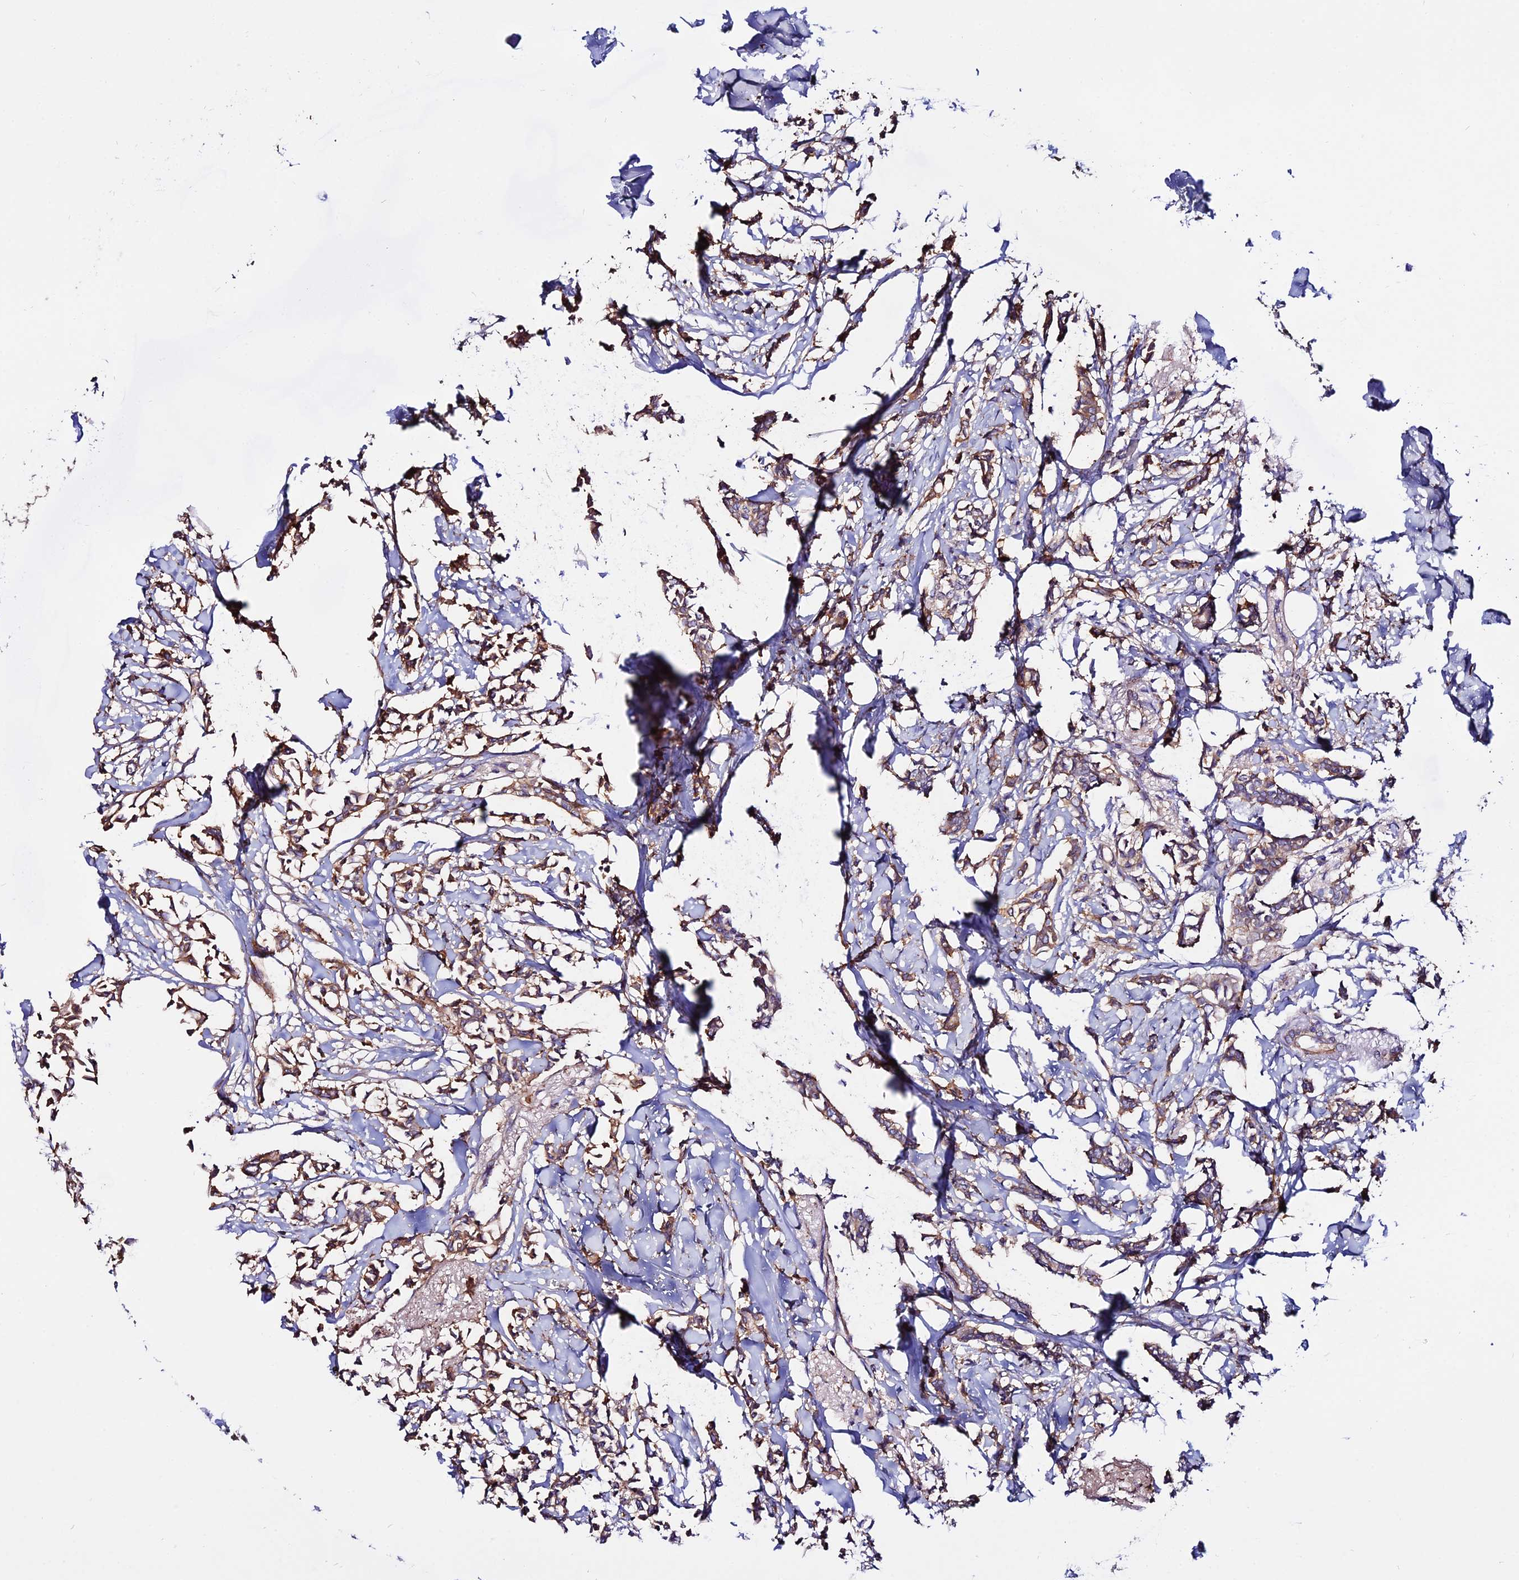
{"staining": {"intensity": "moderate", "quantity": ">75%", "location": "cytoplasmic/membranous"}, "tissue": "breast cancer", "cell_type": "Tumor cells", "image_type": "cancer", "snomed": [{"axis": "morphology", "description": "Duct carcinoma"}, {"axis": "topography", "description": "Breast"}], "caption": "A photomicrograph of breast cancer stained for a protein reveals moderate cytoplasmic/membranous brown staining in tumor cells. (Stains: DAB in brown, nuclei in blue, Microscopy: brightfield microscopy at high magnification).", "gene": "PYM1", "patient": {"sex": "female", "age": 41}}